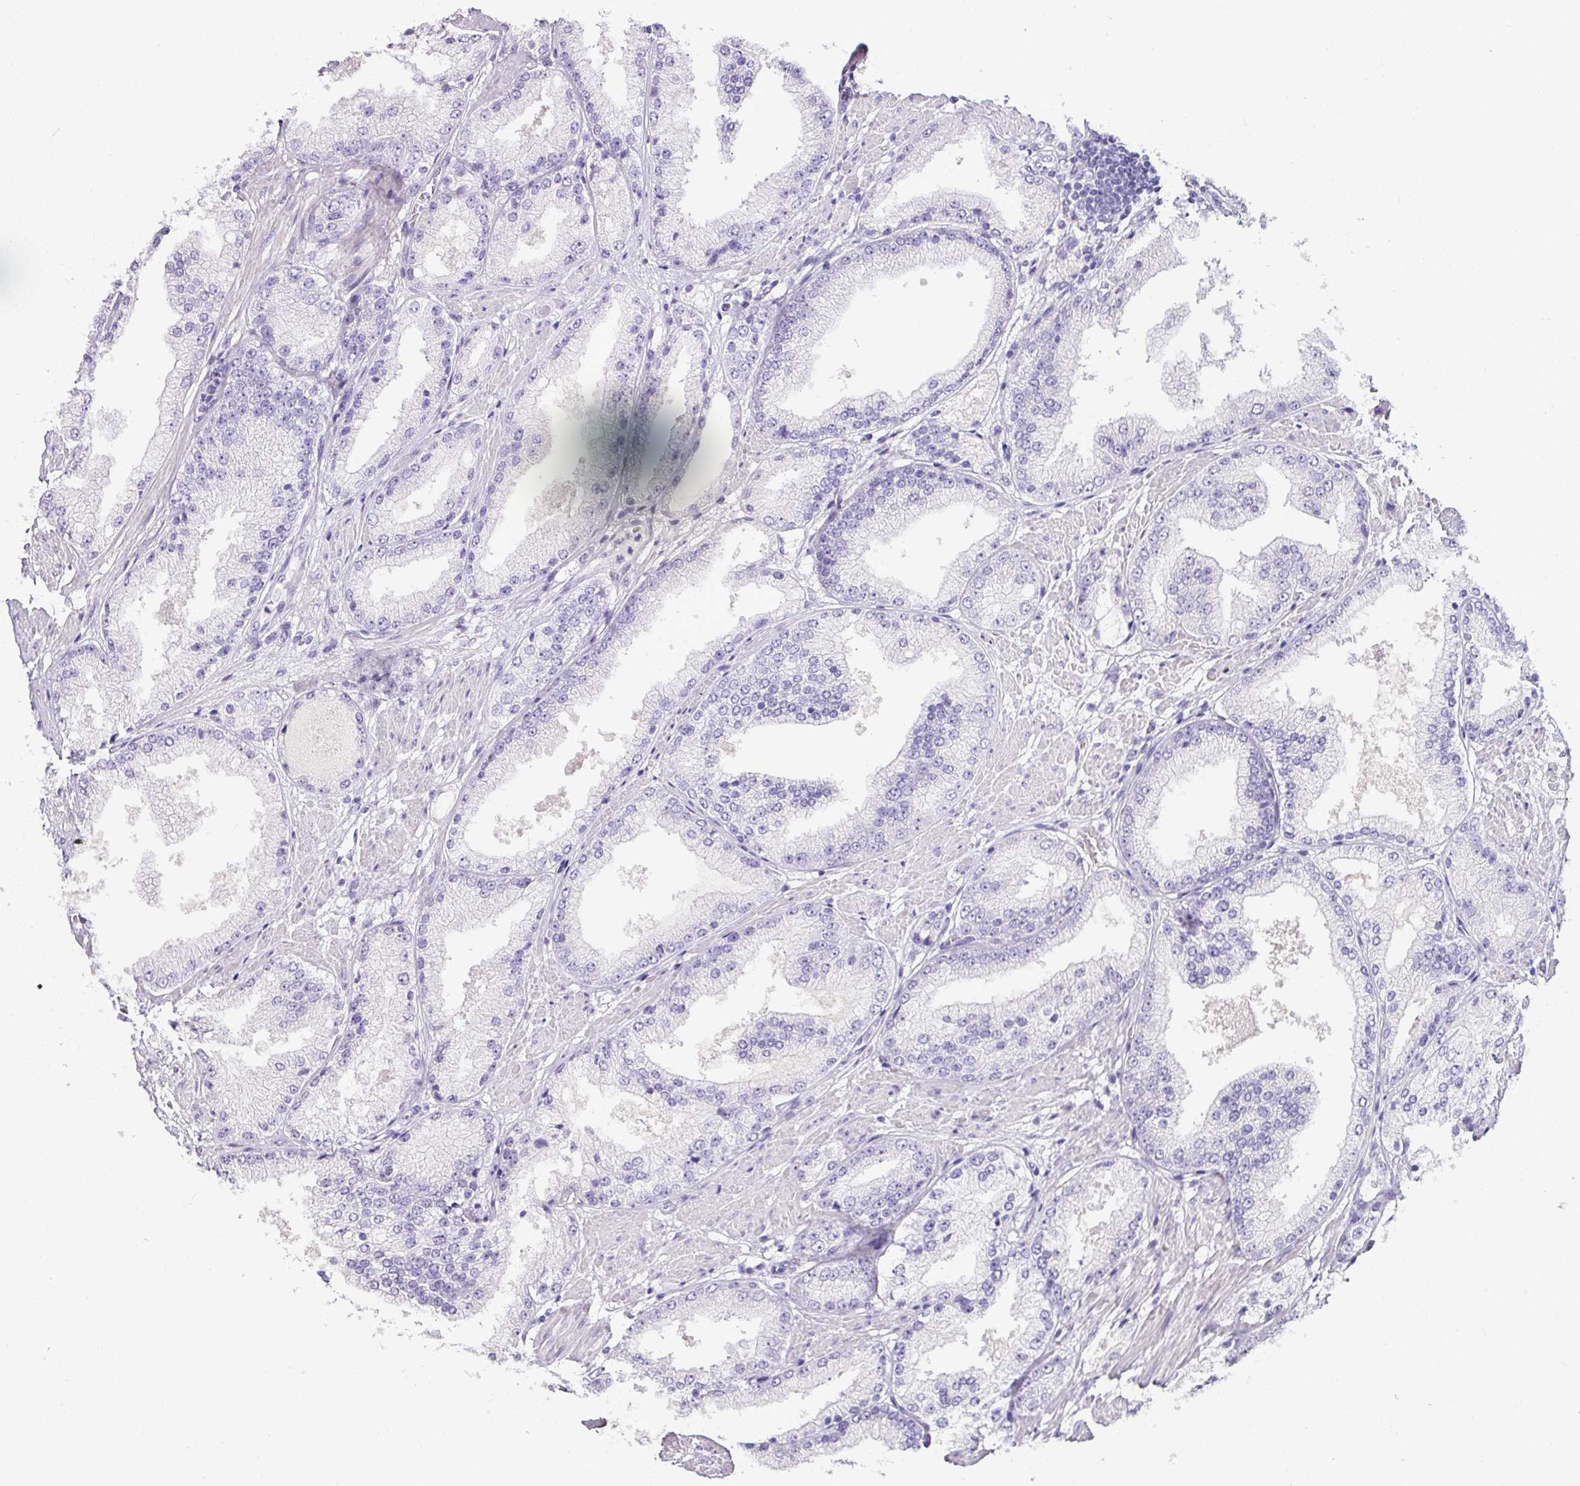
{"staining": {"intensity": "negative", "quantity": "none", "location": "none"}, "tissue": "prostate cancer", "cell_type": "Tumor cells", "image_type": "cancer", "snomed": [{"axis": "morphology", "description": "Adenocarcinoma, Low grade"}, {"axis": "topography", "description": "Prostate"}], "caption": "The micrograph shows no staining of tumor cells in prostate cancer.", "gene": "NAPSA", "patient": {"sex": "male", "age": 67}}